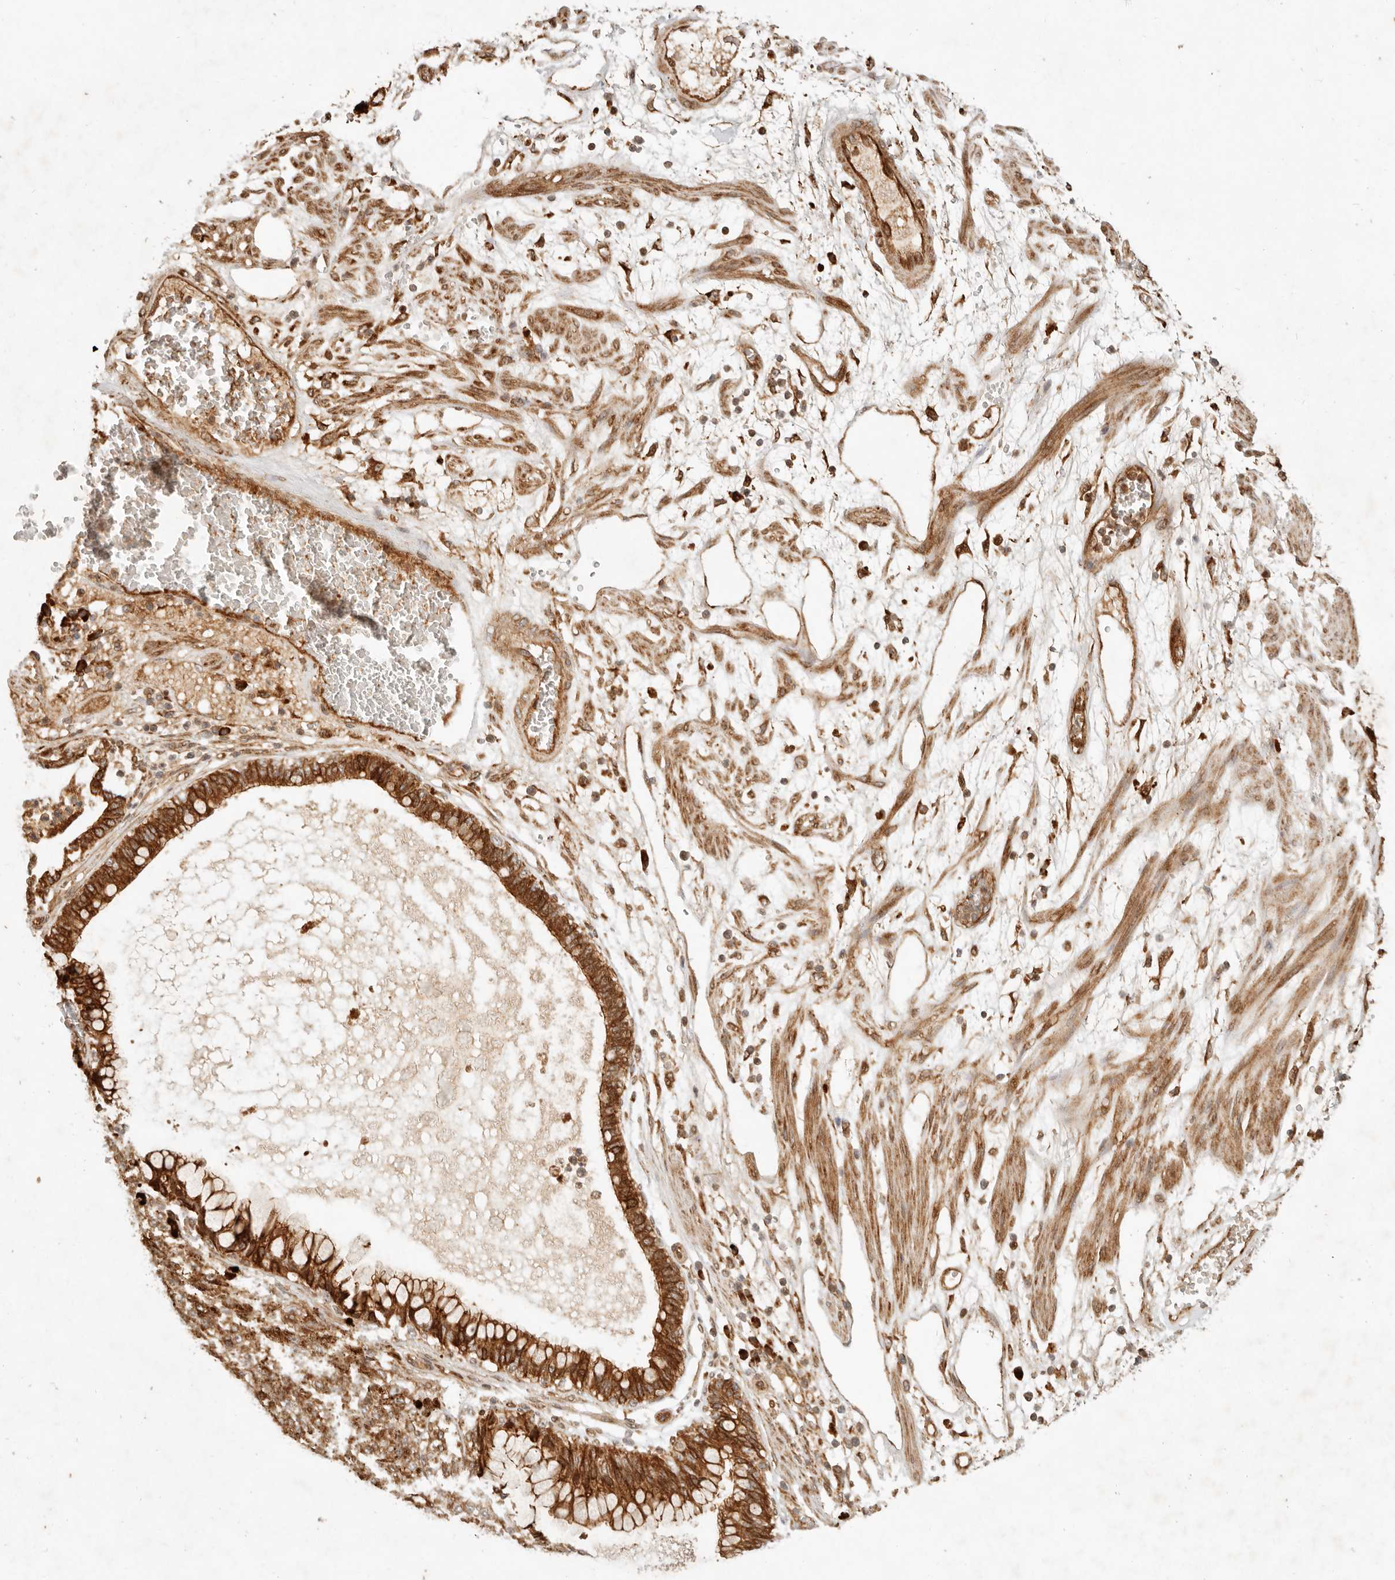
{"staining": {"intensity": "strong", "quantity": ">75%", "location": "cytoplasmic/membranous"}, "tissue": "melanoma", "cell_type": "Tumor cells", "image_type": "cancer", "snomed": [{"axis": "morphology", "description": "Malignant melanoma, NOS"}, {"axis": "topography", "description": "Rectum"}], "caption": "About >75% of tumor cells in human melanoma reveal strong cytoplasmic/membranous protein expression as visualized by brown immunohistochemical staining.", "gene": "KLHL38", "patient": {"sex": "female", "age": 81}}